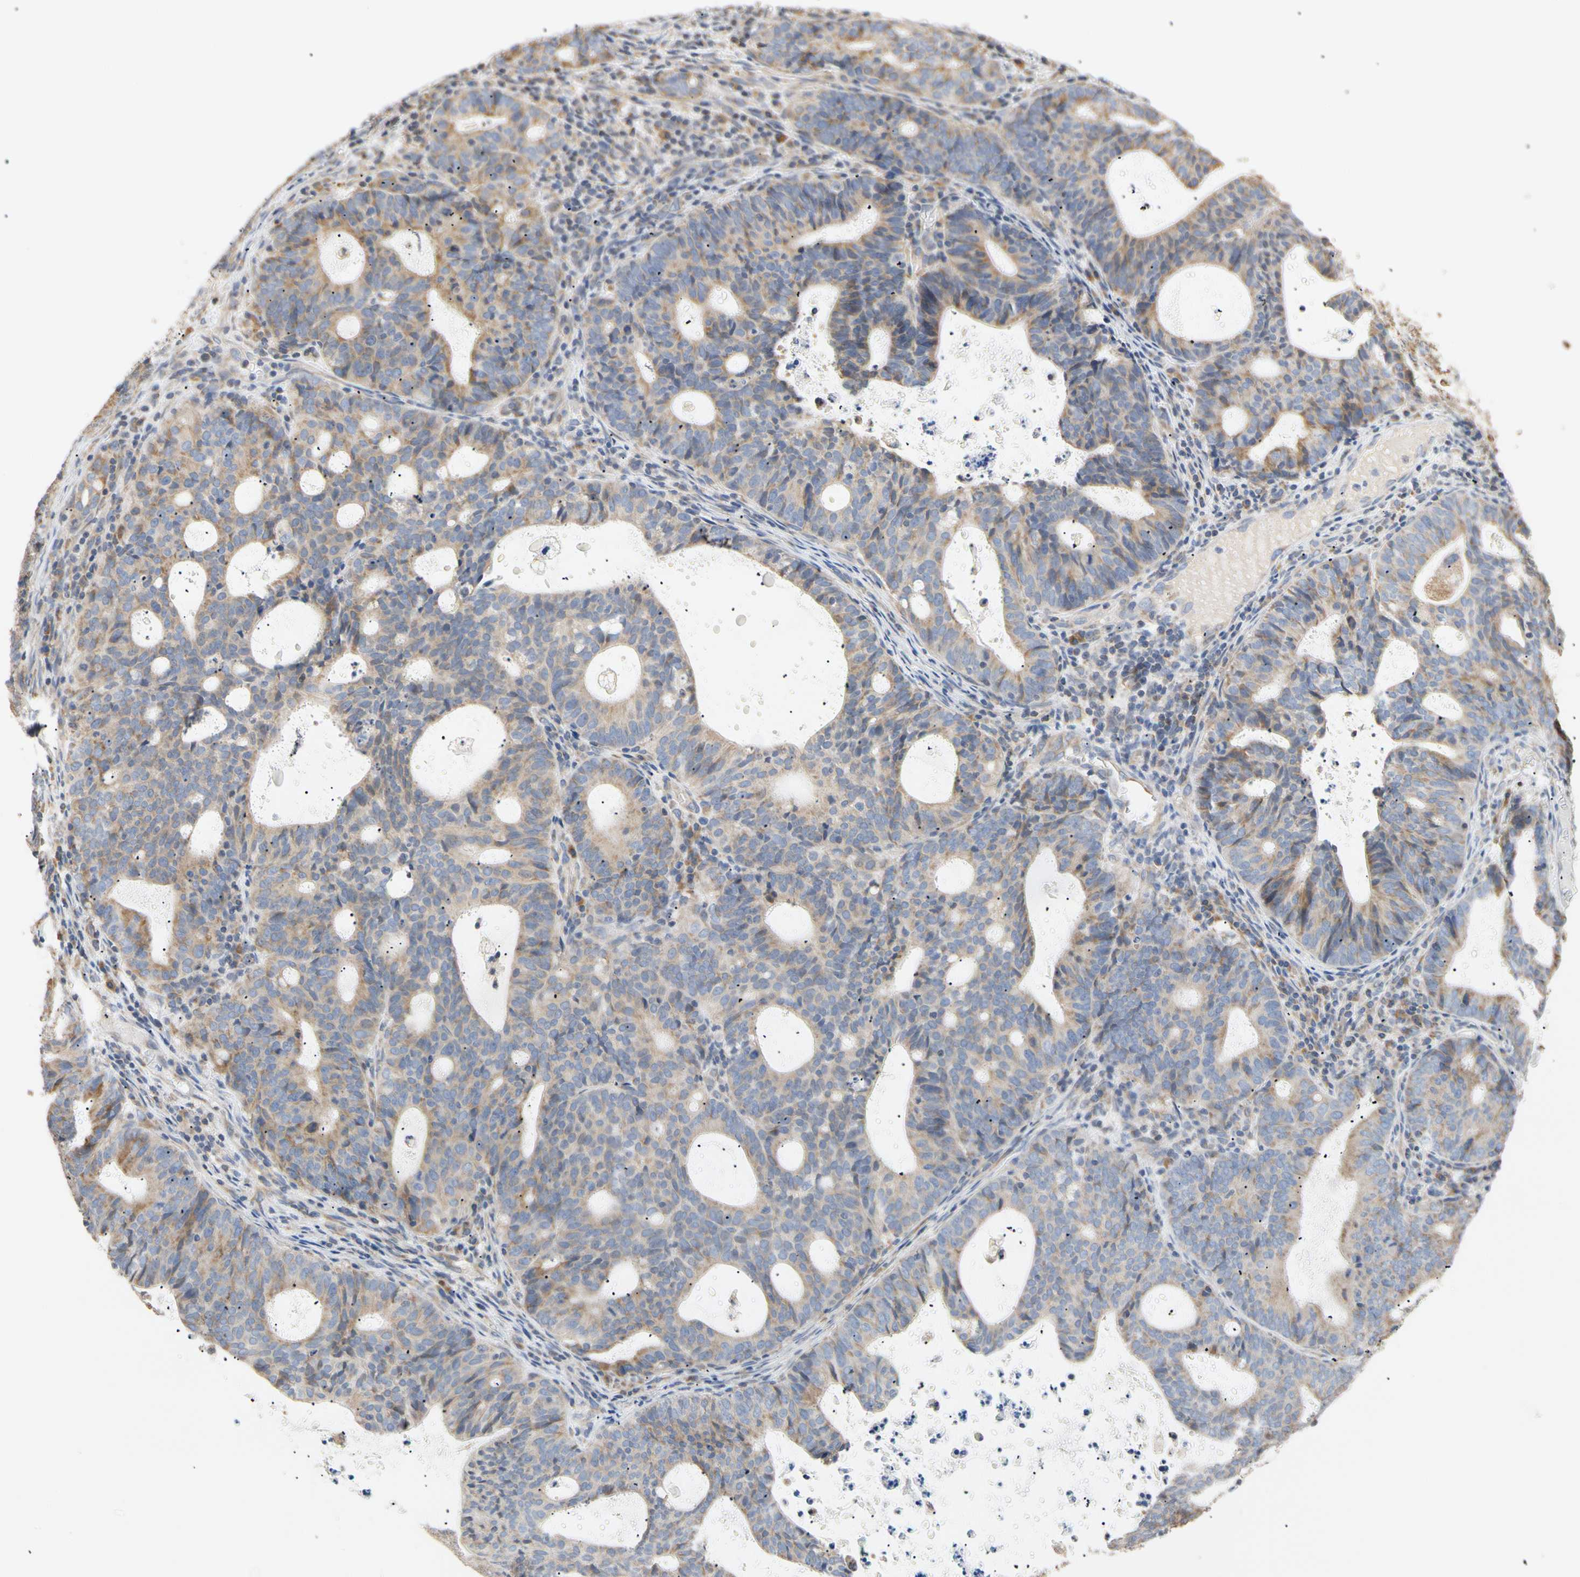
{"staining": {"intensity": "weak", "quantity": ">75%", "location": "cytoplasmic/membranous"}, "tissue": "endometrial cancer", "cell_type": "Tumor cells", "image_type": "cancer", "snomed": [{"axis": "morphology", "description": "Adenocarcinoma, NOS"}, {"axis": "topography", "description": "Uterus"}], "caption": "Immunohistochemistry (IHC) (DAB (3,3'-diaminobenzidine)) staining of human adenocarcinoma (endometrial) displays weak cytoplasmic/membranous protein positivity in about >75% of tumor cells.", "gene": "PLGRKT", "patient": {"sex": "female", "age": 83}}